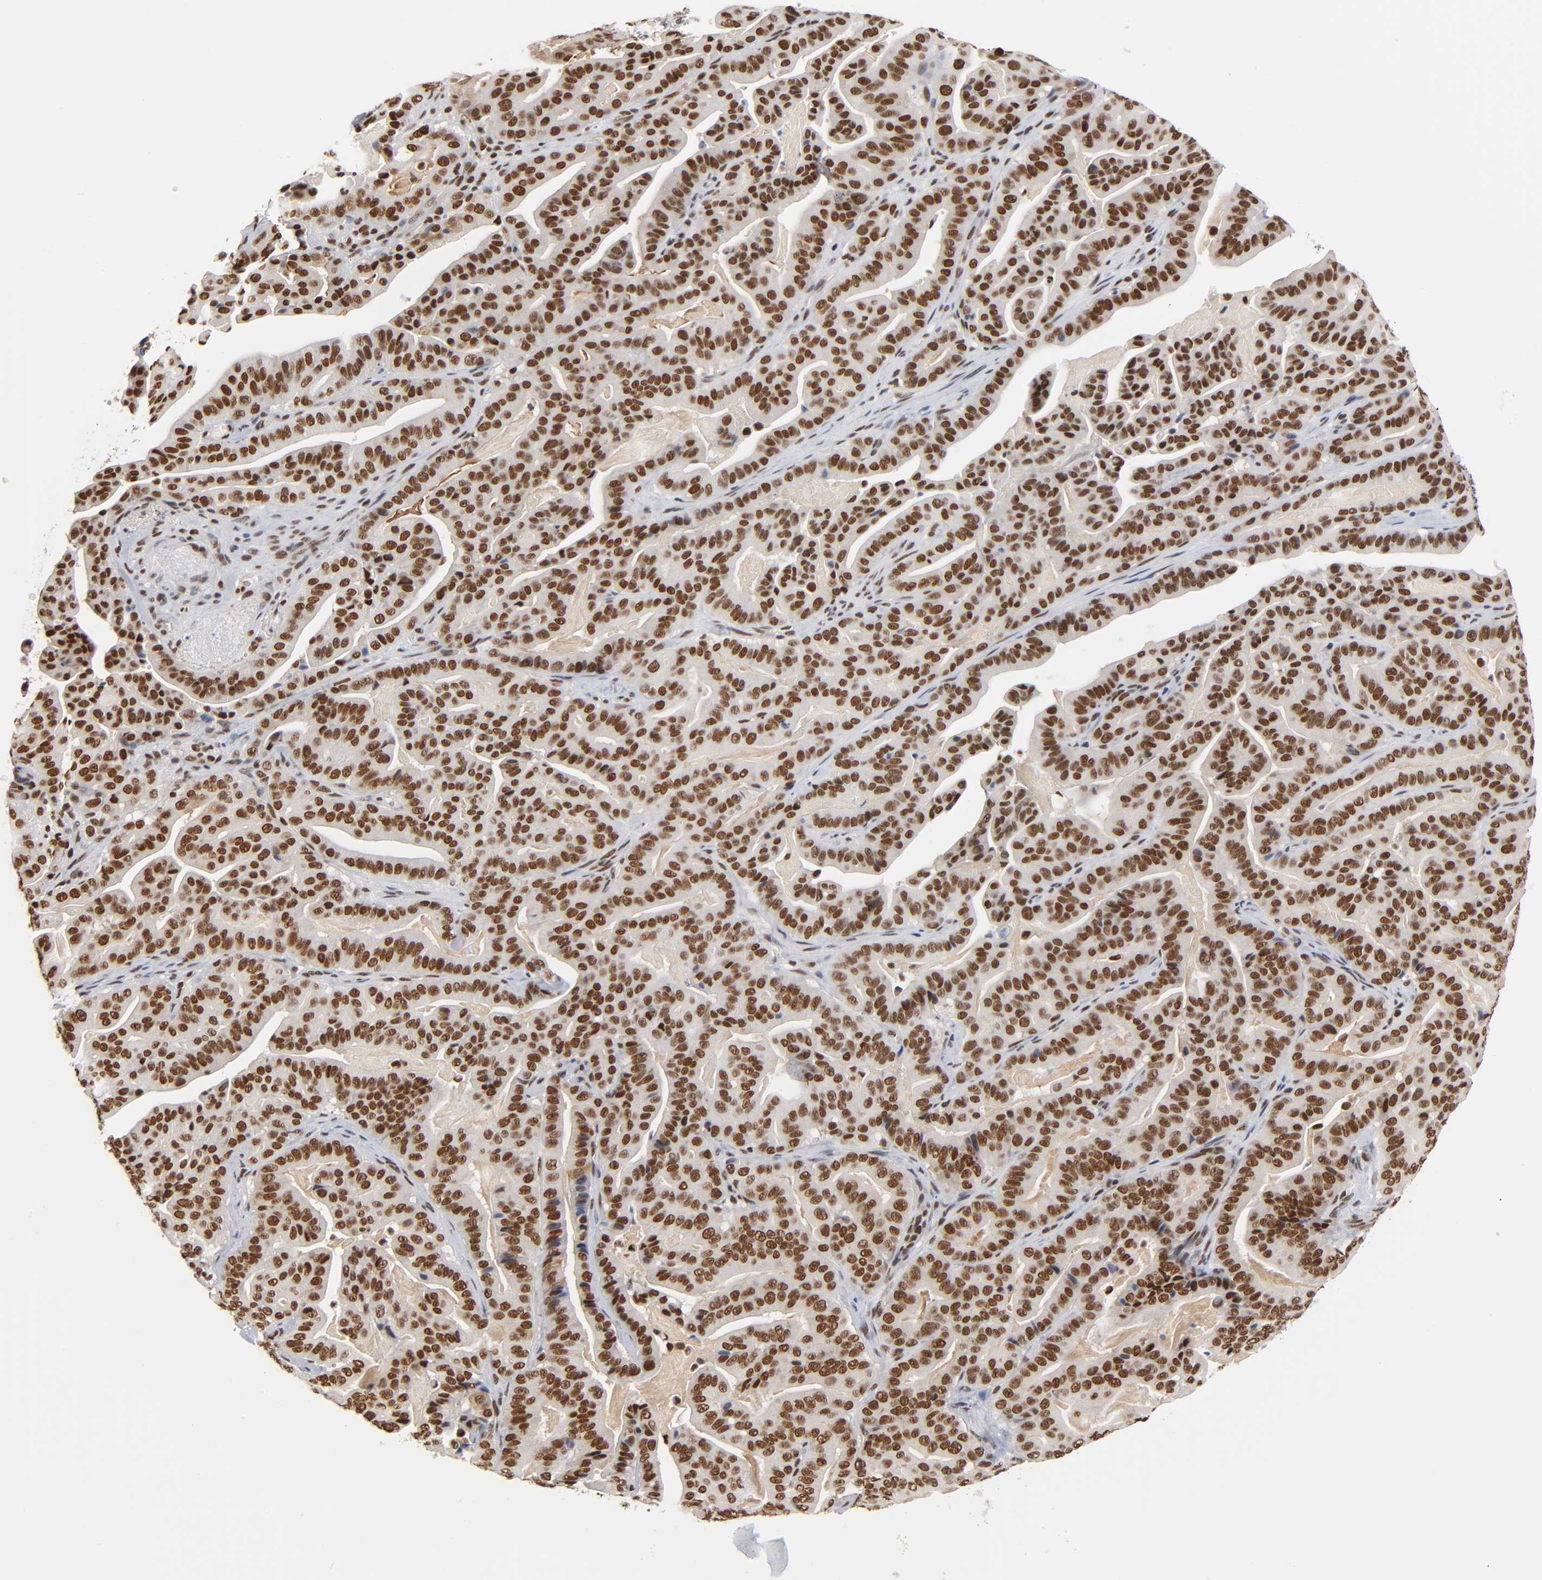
{"staining": {"intensity": "strong", "quantity": ">75%", "location": "nuclear"}, "tissue": "pancreatic cancer", "cell_type": "Tumor cells", "image_type": "cancer", "snomed": [{"axis": "morphology", "description": "Adenocarcinoma, NOS"}, {"axis": "topography", "description": "Pancreas"}], "caption": "The histopathology image exhibits staining of adenocarcinoma (pancreatic), revealing strong nuclear protein positivity (brown color) within tumor cells.", "gene": "ILKAP", "patient": {"sex": "male", "age": 63}}